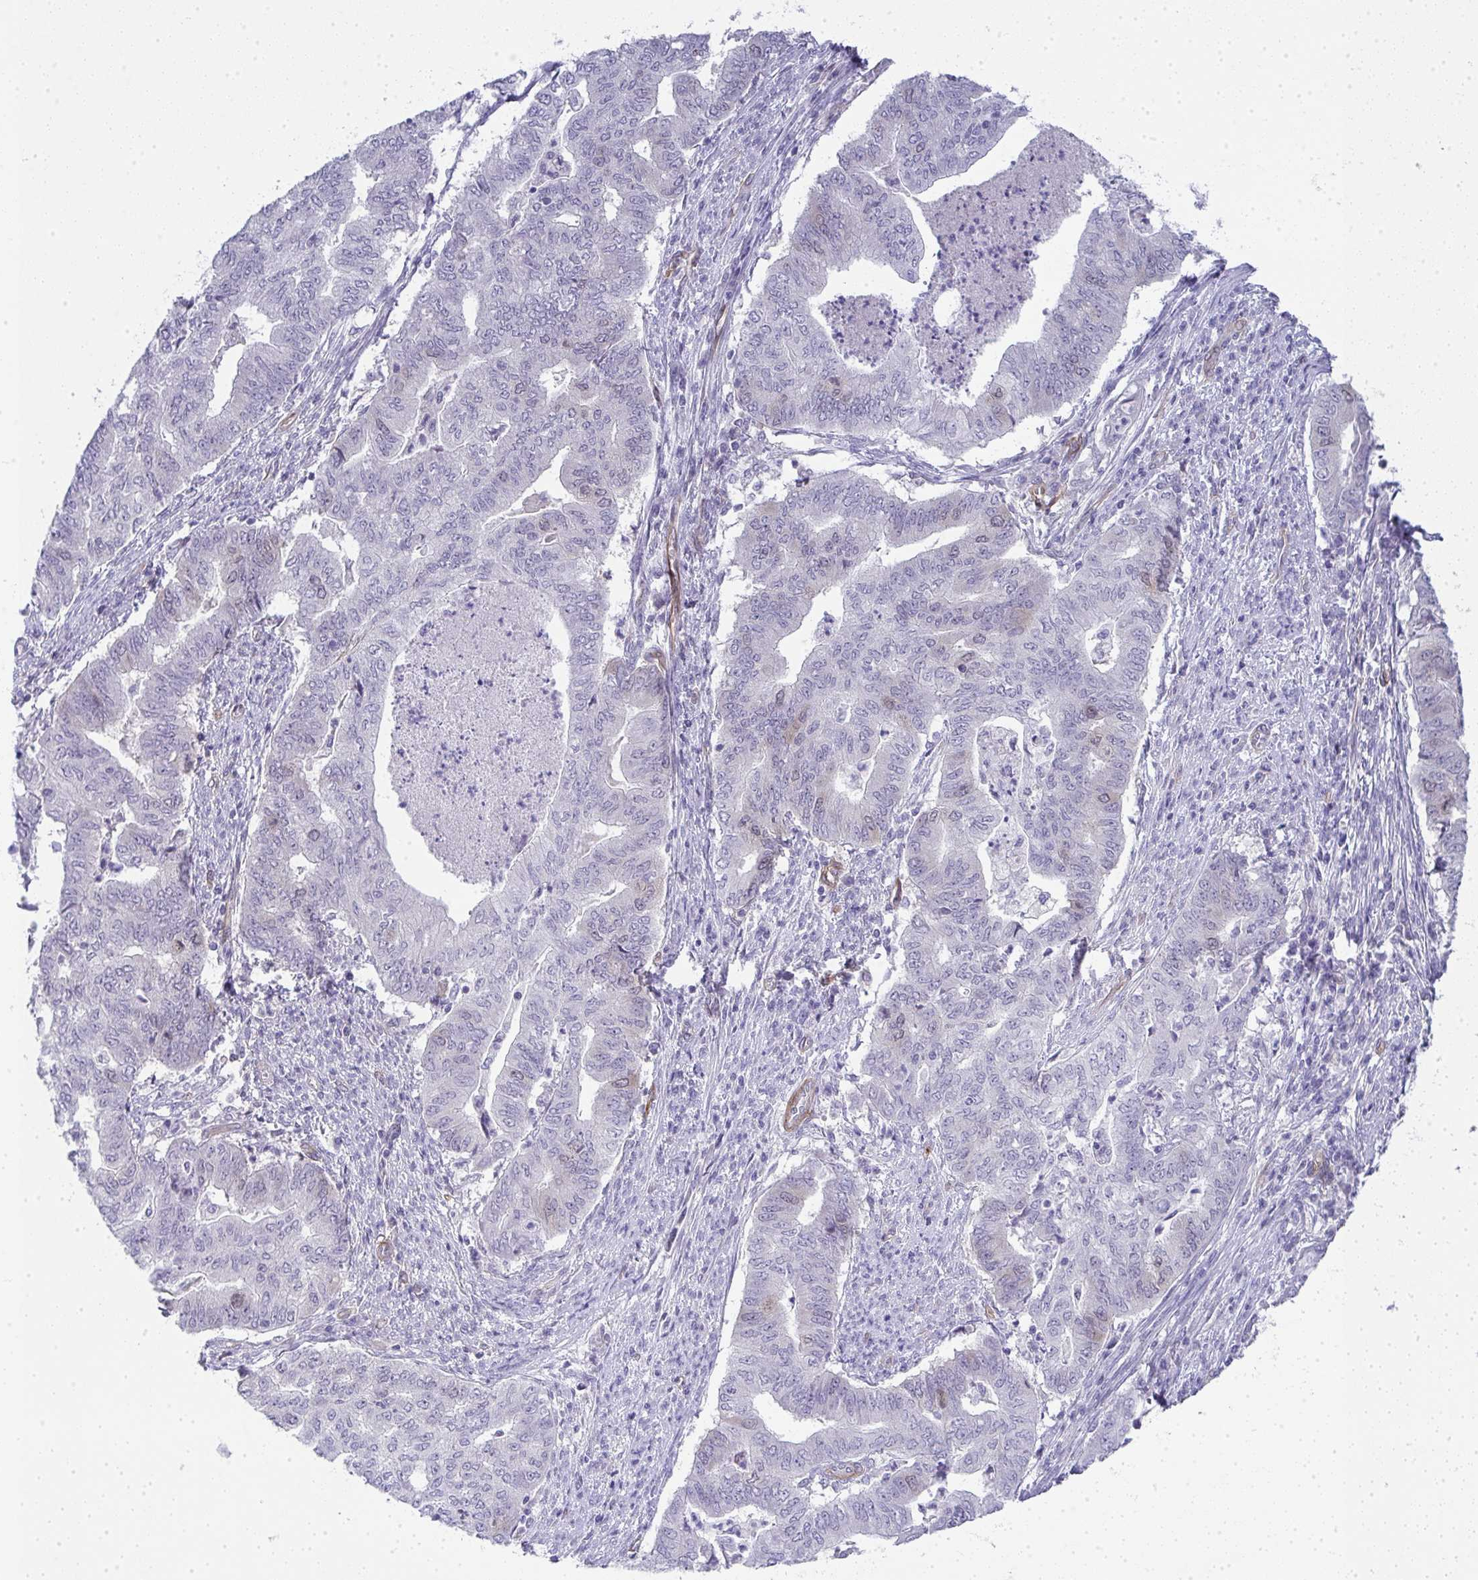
{"staining": {"intensity": "negative", "quantity": "none", "location": "none"}, "tissue": "endometrial cancer", "cell_type": "Tumor cells", "image_type": "cancer", "snomed": [{"axis": "morphology", "description": "Adenocarcinoma, NOS"}, {"axis": "topography", "description": "Endometrium"}], "caption": "Endometrial adenocarcinoma stained for a protein using immunohistochemistry displays no staining tumor cells.", "gene": "UBE2S", "patient": {"sex": "female", "age": 79}}